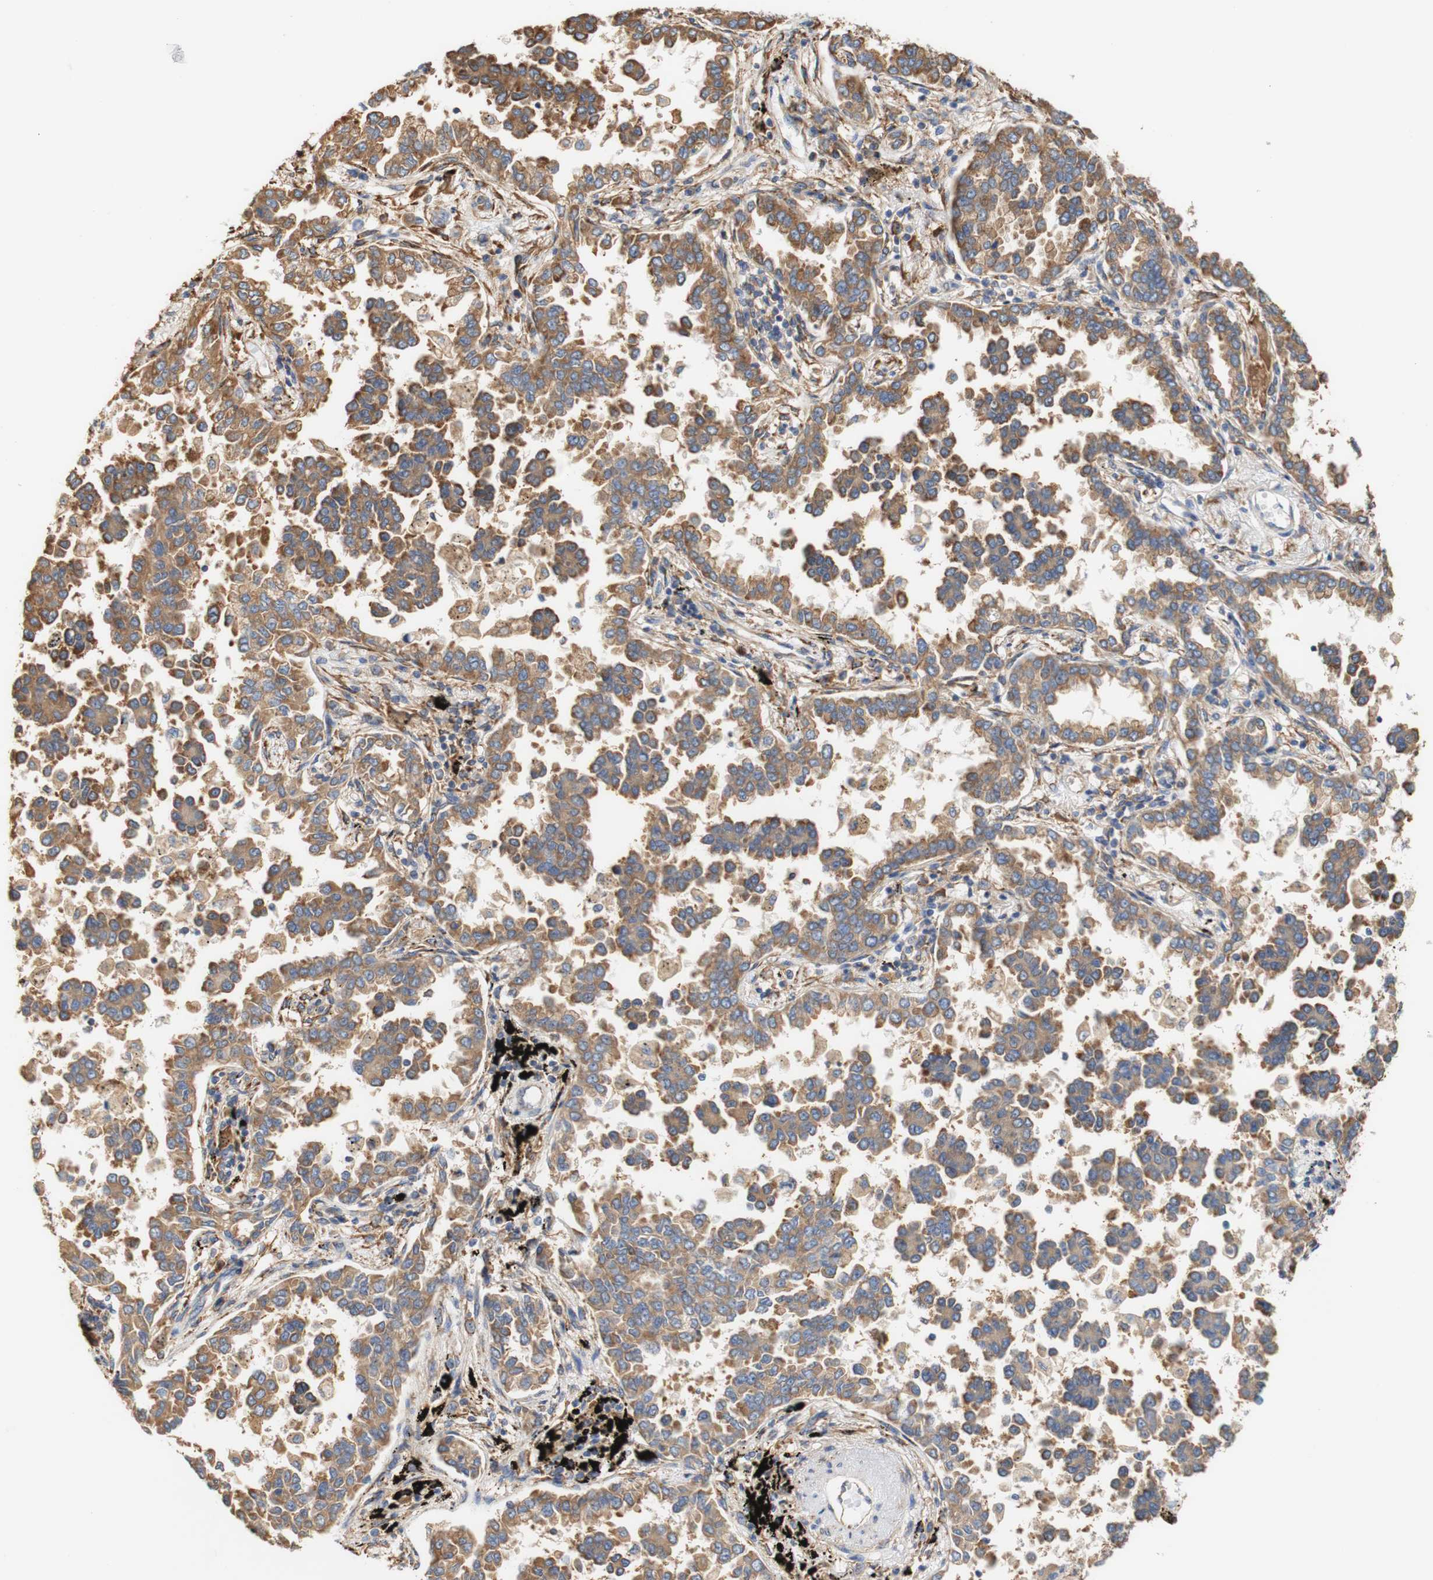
{"staining": {"intensity": "moderate", "quantity": ">75%", "location": "cytoplasmic/membranous"}, "tissue": "lung cancer", "cell_type": "Tumor cells", "image_type": "cancer", "snomed": [{"axis": "morphology", "description": "Normal tissue, NOS"}, {"axis": "morphology", "description": "Adenocarcinoma, NOS"}, {"axis": "topography", "description": "Lung"}], "caption": "Protein expression analysis of lung cancer (adenocarcinoma) shows moderate cytoplasmic/membranous staining in approximately >75% of tumor cells. The staining was performed using DAB, with brown indicating positive protein expression. Nuclei are stained blue with hematoxylin.", "gene": "EIF2AK4", "patient": {"sex": "male", "age": 59}}